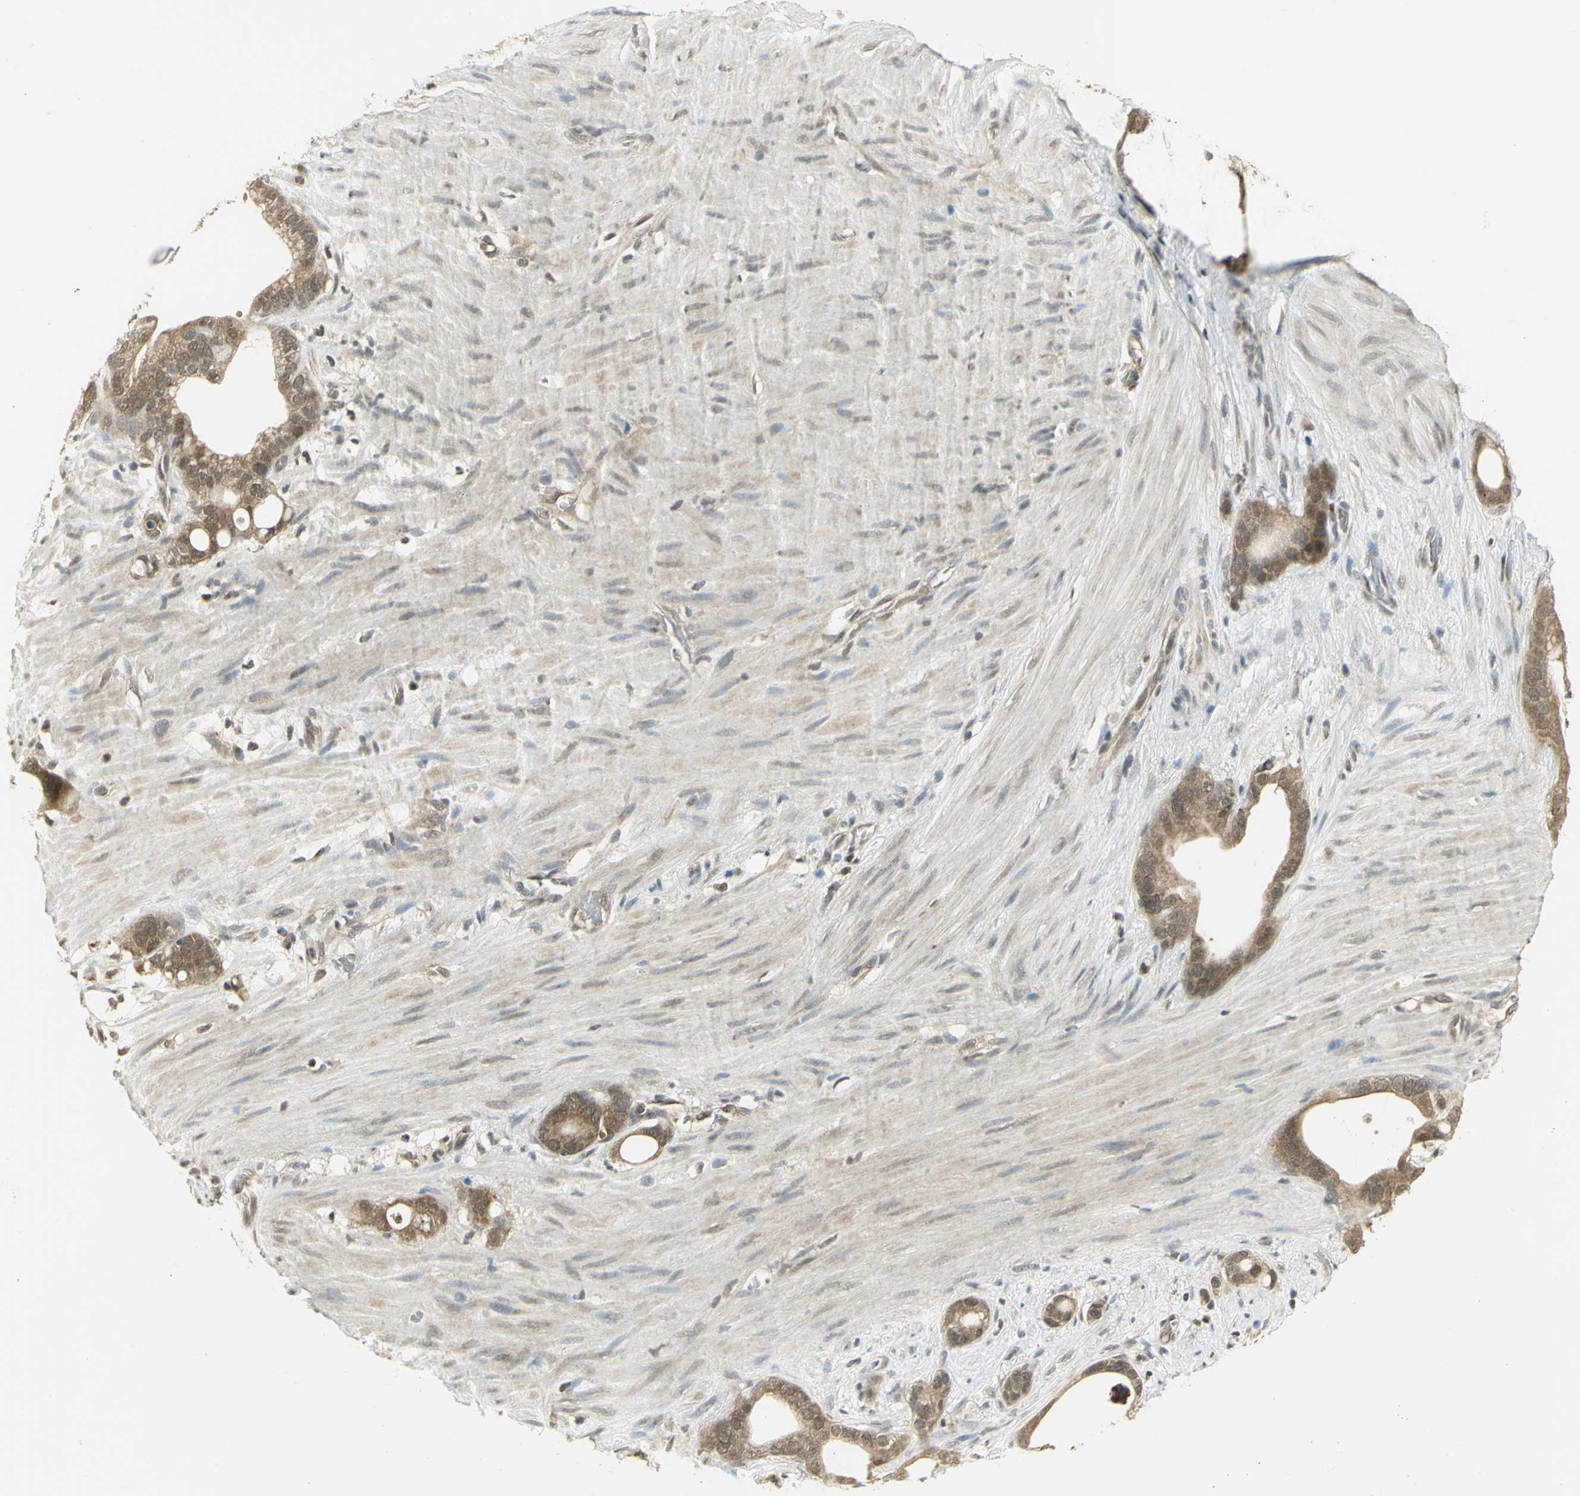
{"staining": {"intensity": "moderate", "quantity": ">75%", "location": "cytoplasmic/membranous"}, "tissue": "stomach cancer", "cell_type": "Tumor cells", "image_type": "cancer", "snomed": [{"axis": "morphology", "description": "Adenocarcinoma, NOS"}, {"axis": "topography", "description": "Stomach"}], "caption": "Immunohistochemical staining of human adenocarcinoma (stomach) displays moderate cytoplasmic/membranous protein positivity in about >75% of tumor cells.", "gene": "CDC34", "patient": {"sex": "female", "age": 75}}